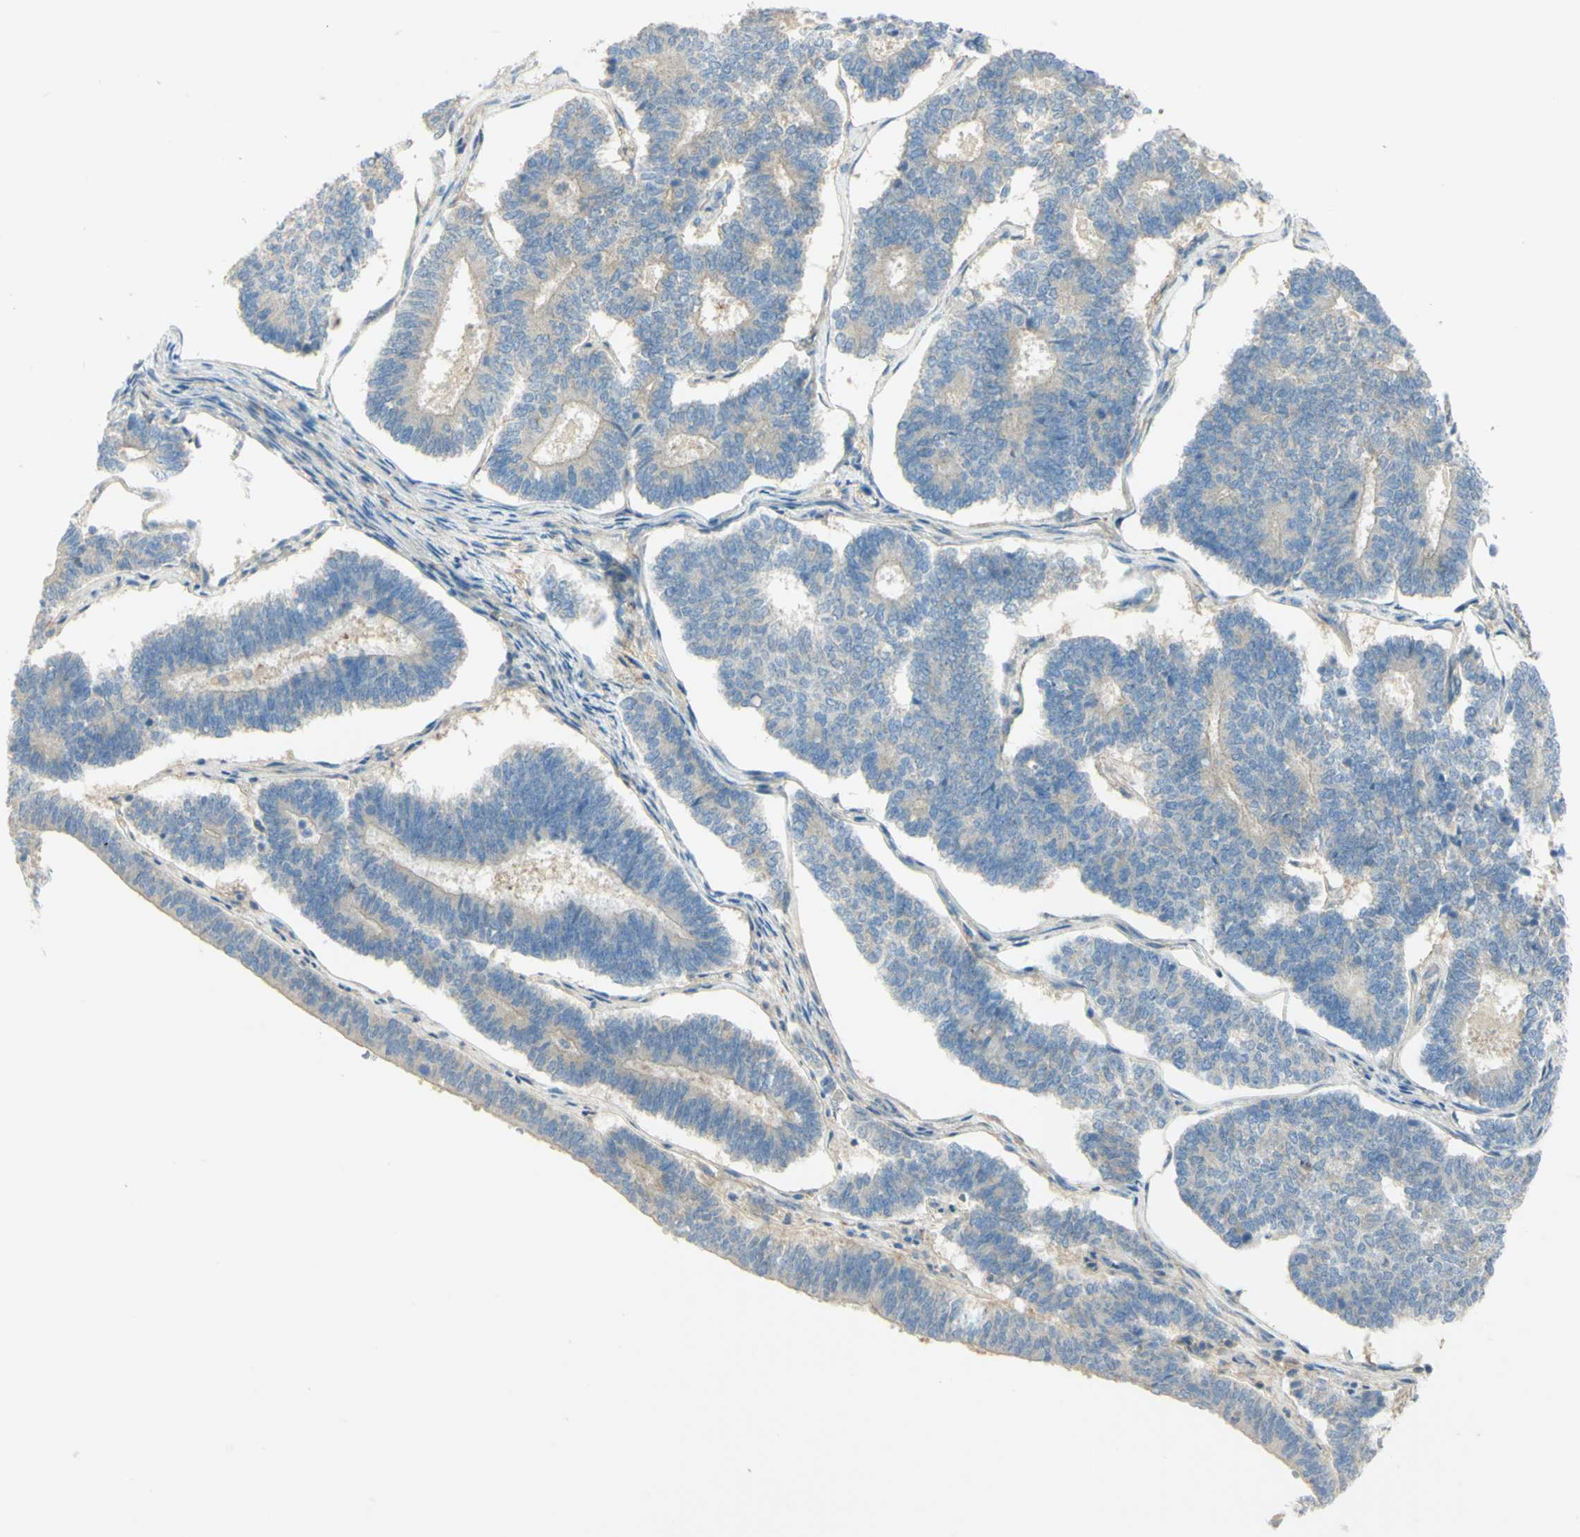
{"staining": {"intensity": "weak", "quantity": ">75%", "location": "cytoplasmic/membranous"}, "tissue": "endometrial cancer", "cell_type": "Tumor cells", "image_type": "cancer", "snomed": [{"axis": "morphology", "description": "Adenocarcinoma, NOS"}, {"axis": "topography", "description": "Endometrium"}], "caption": "Immunohistochemical staining of endometrial adenocarcinoma shows low levels of weak cytoplasmic/membranous protein expression in about >75% of tumor cells. The staining was performed using DAB, with brown indicating positive protein expression. Nuclei are stained blue with hematoxylin.", "gene": "GCNT3", "patient": {"sex": "female", "age": 70}}